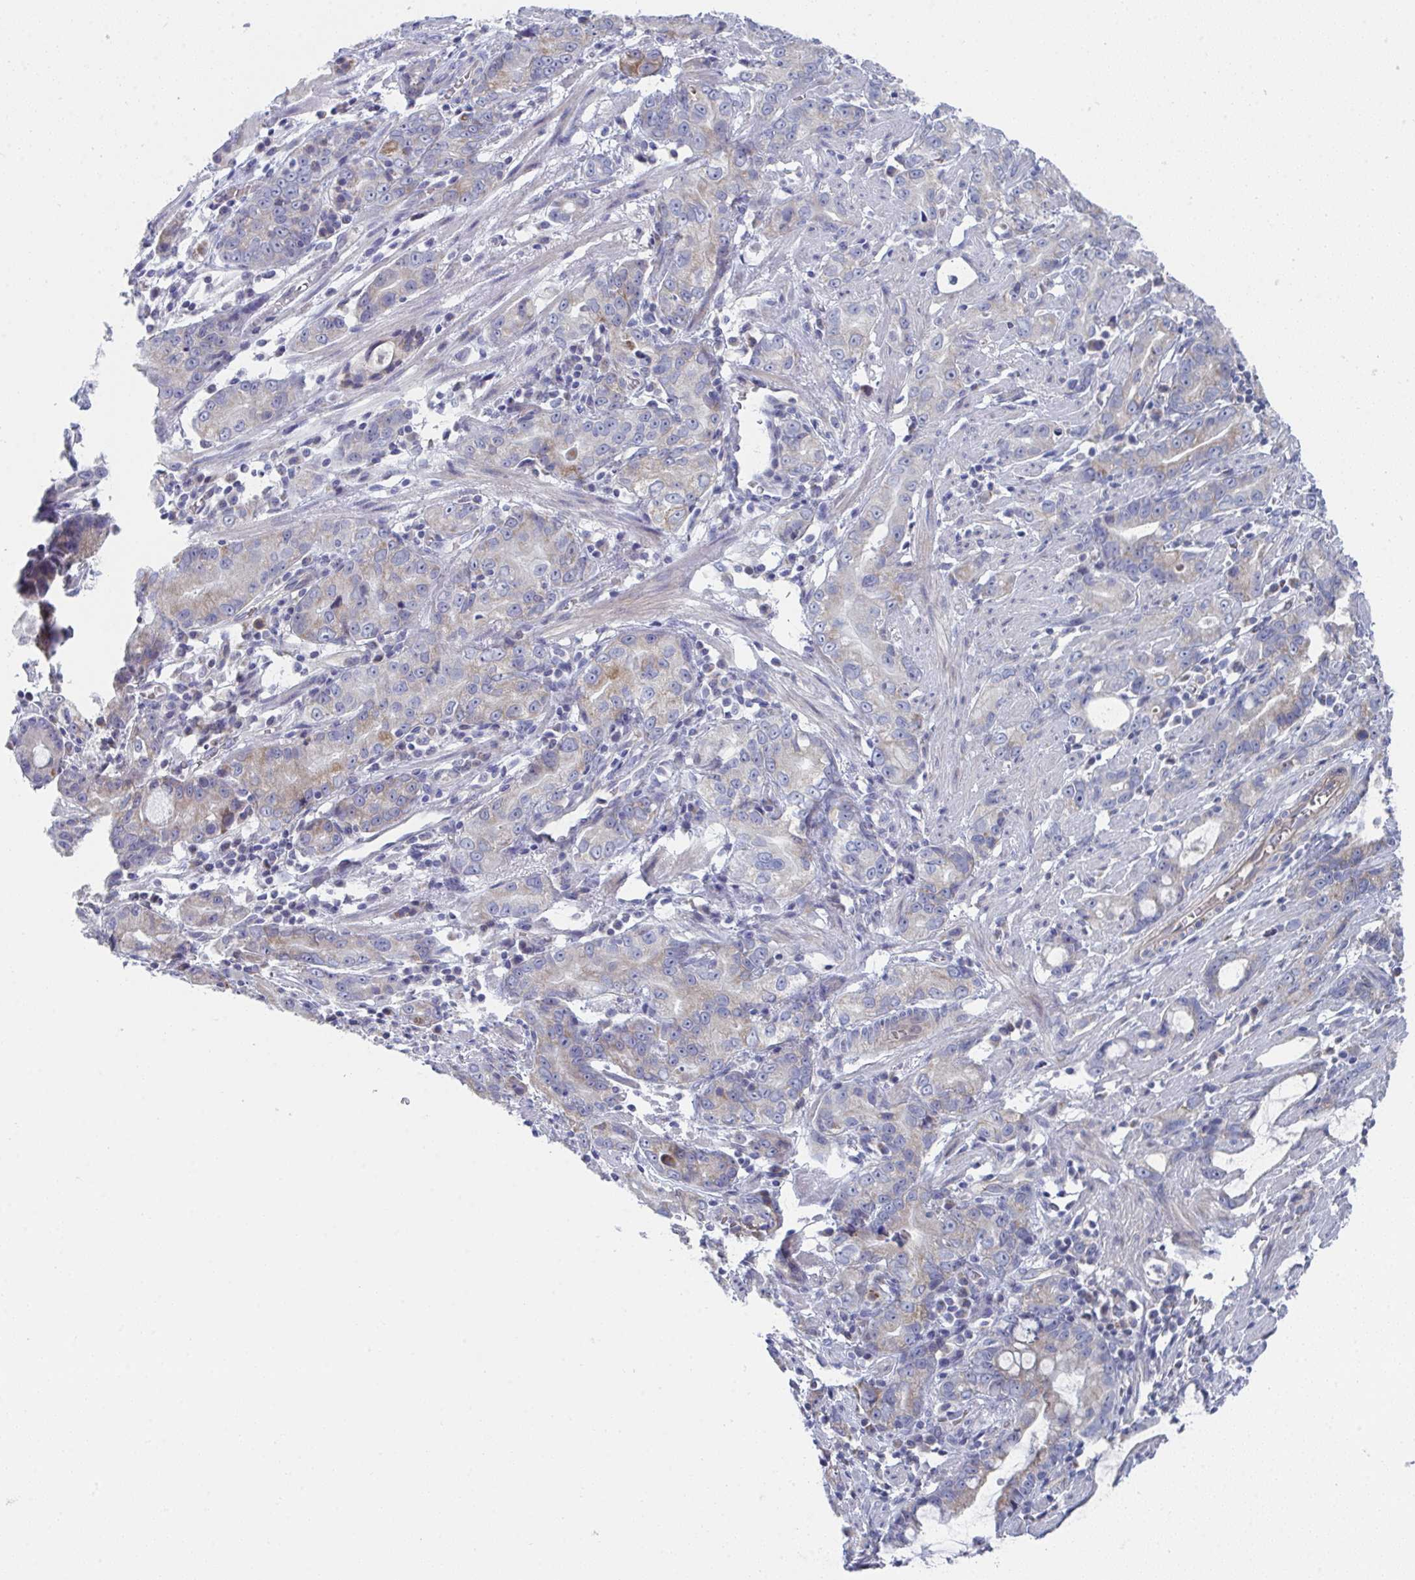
{"staining": {"intensity": "weak", "quantity": "<25%", "location": "cytoplasmic/membranous"}, "tissue": "stomach cancer", "cell_type": "Tumor cells", "image_type": "cancer", "snomed": [{"axis": "morphology", "description": "Adenocarcinoma, NOS"}, {"axis": "topography", "description": "Stomach"}], "caption": "This is a image of IHC staining of adenocarcinoma (stomach), which shows no positivity in tumor cells. Nuclei are stained in blue.", "gene": "VWDE", "patient": {"sex": "male", "age": 55}}